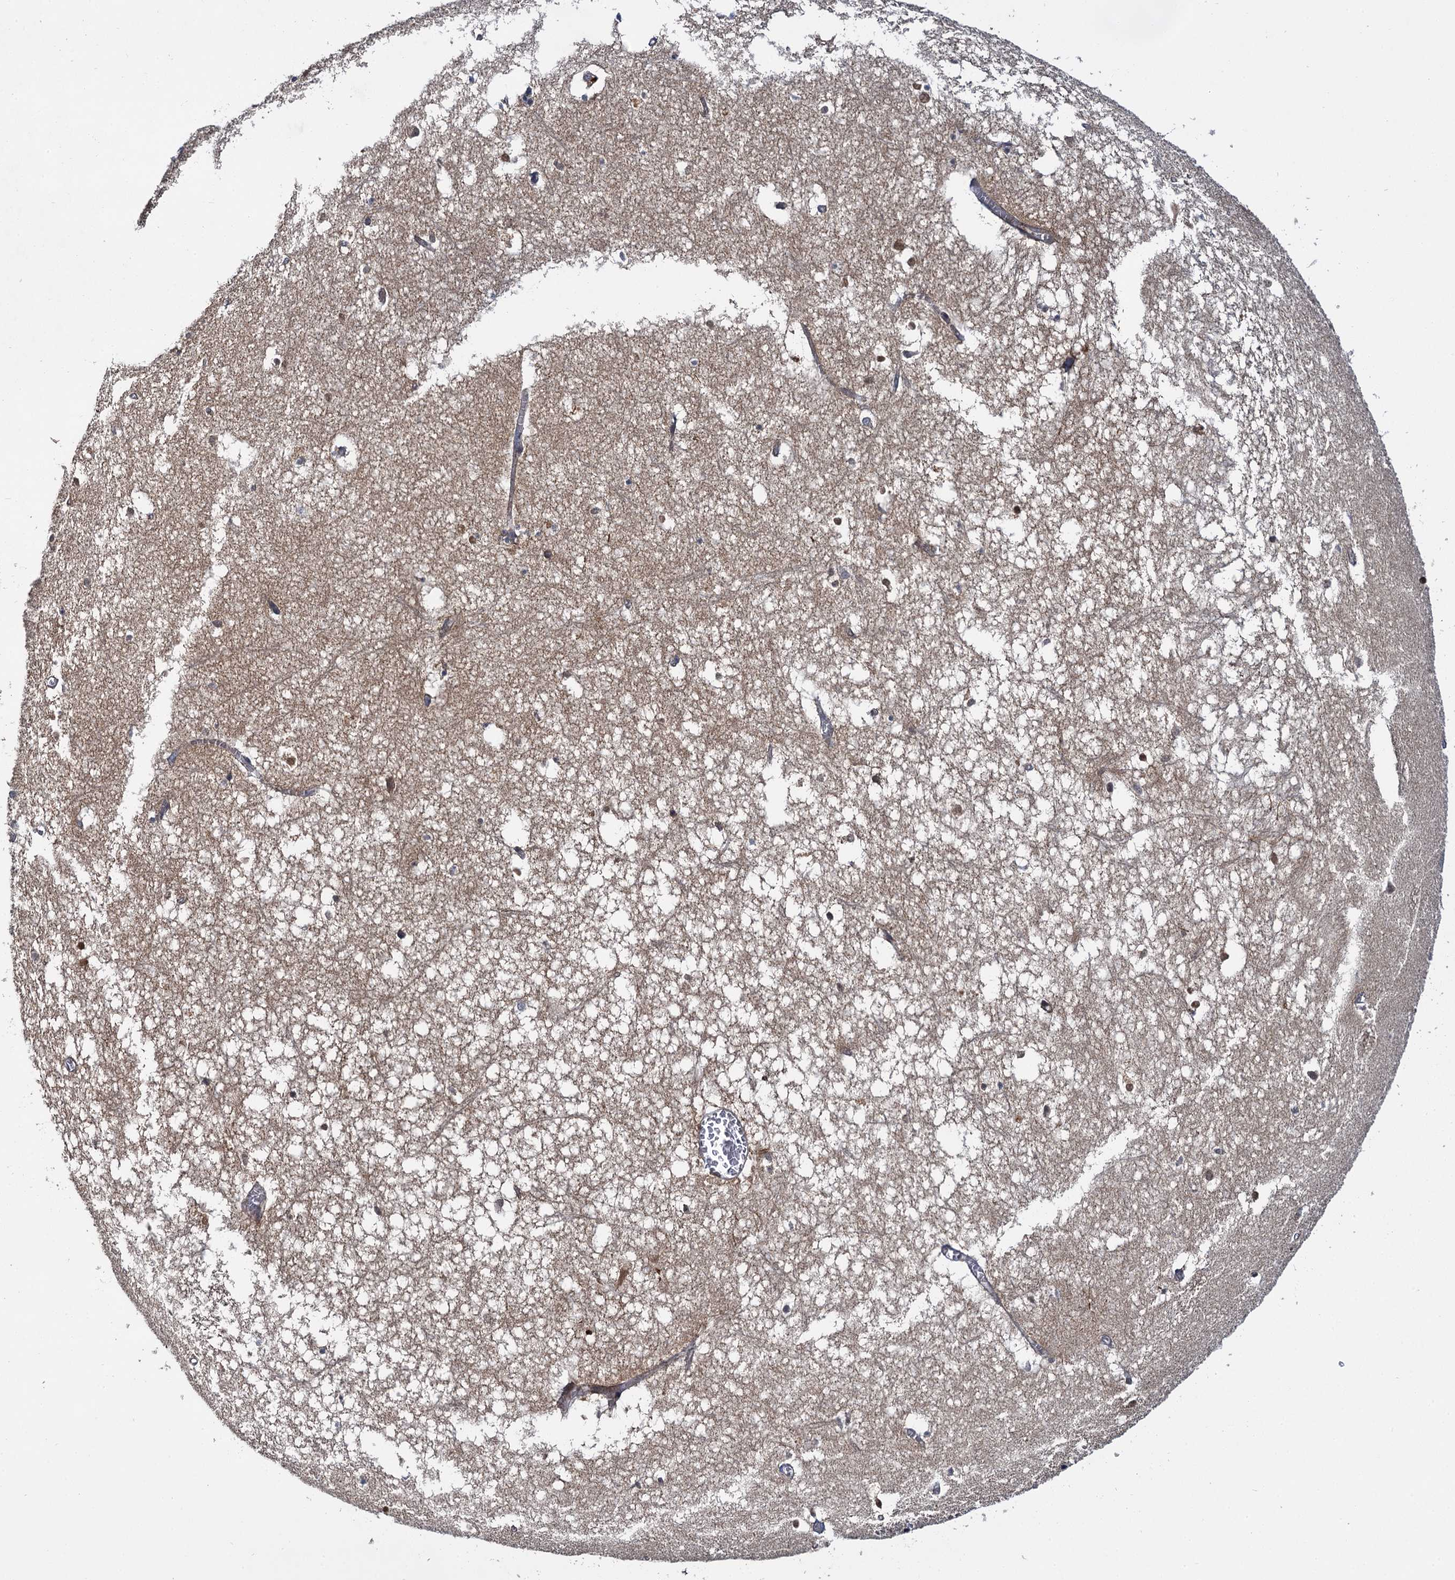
{"staining": {"intensity": "moderate", "quantity": "<25%", "location": "cytoplasmic/membranous"}, "tissue": "hippocampus", "cell_type": "Glial cells", "image_type": "normal", "snomed": [{"axis": "morphology", "description": "Normal tissue, NOS"}, {"axis": "topography", "description": "Hippocampus"}], "caption": "Hippocampus stained for a protein reveals moderate cytoplasmic/membranous positivity in glial cells. The protein of interest is shown in brown color, while the nuclei are stained blue.", "gene": "TMEM39A", "patient": {"sex": "female", "age": 64}}